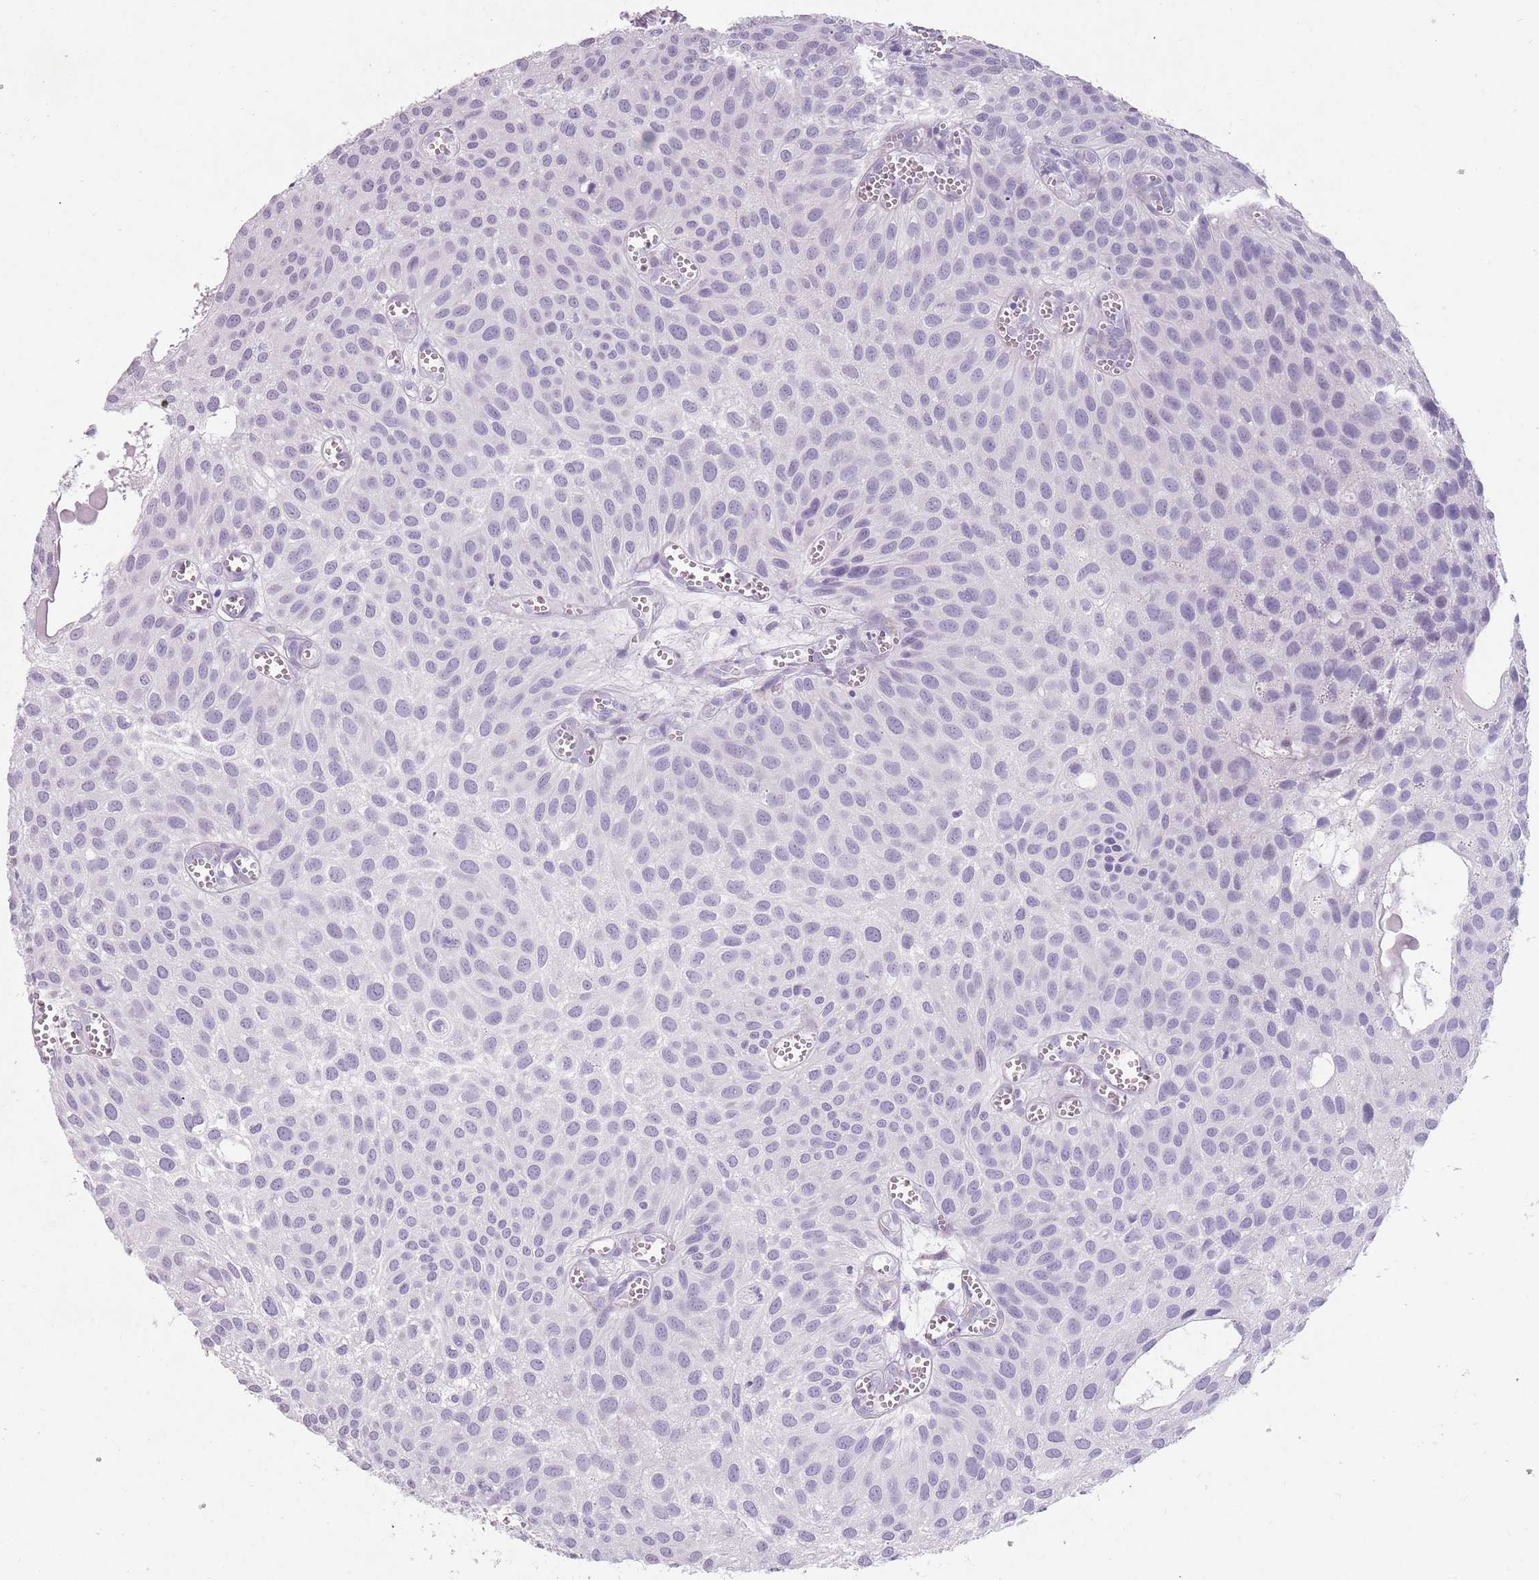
{"staining": {"intensity": "negative", "quantity": "none", "location": "none"}, "tissue": "urothelial cancer", "cell_type": "Tumor cells", "image_type": "cancer", "snomed": [{"axis": "morphology", "description": "Urothelial carcinoma, Low grade"}, {"axis": "topography", "description": "Urinary bladder"}], "caption": "Urothelial cancer was stained to show a protein in brown. There is no significant expression in tumor cells.", "gene": "DDX4", "patient": {"sex": "male", "age": 88}}